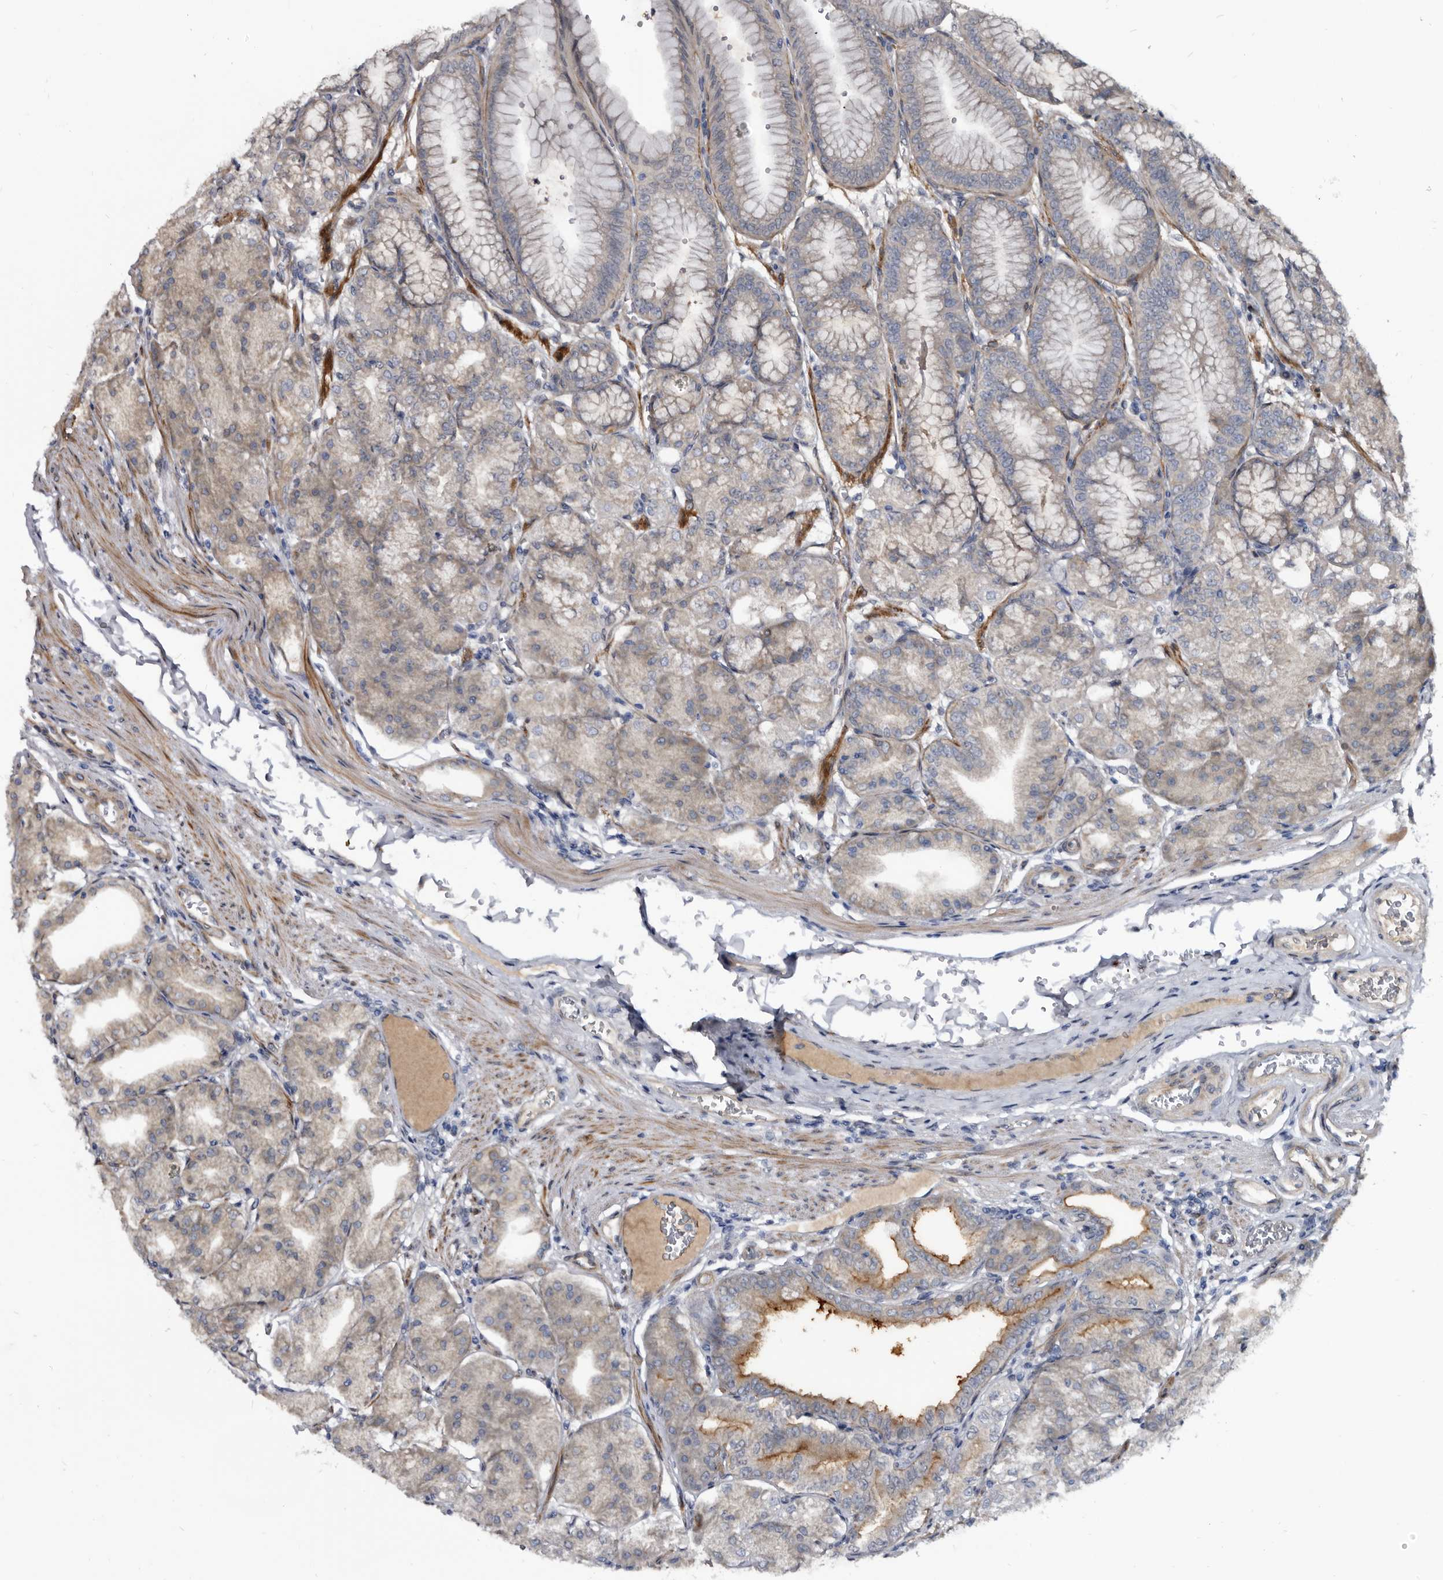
{"staining": {"intensity": "weak", "quantity": "<25%", "location": "cytoplasmic/membranous"}, "tissue": "stomach", "cell_type": "Glandular cells", "image_type": "normal", "snomed": [{"axis": "morphology", "description": "Normal tissue, NOS"}, {"axis": "topography", "description": "Stomach, lower"}], "caption": "The immunohistochemistry image has no significant staining in glandular cells of stomach.", "gene": "PROM1", "patient": {"sex": "male", "age": 71}}